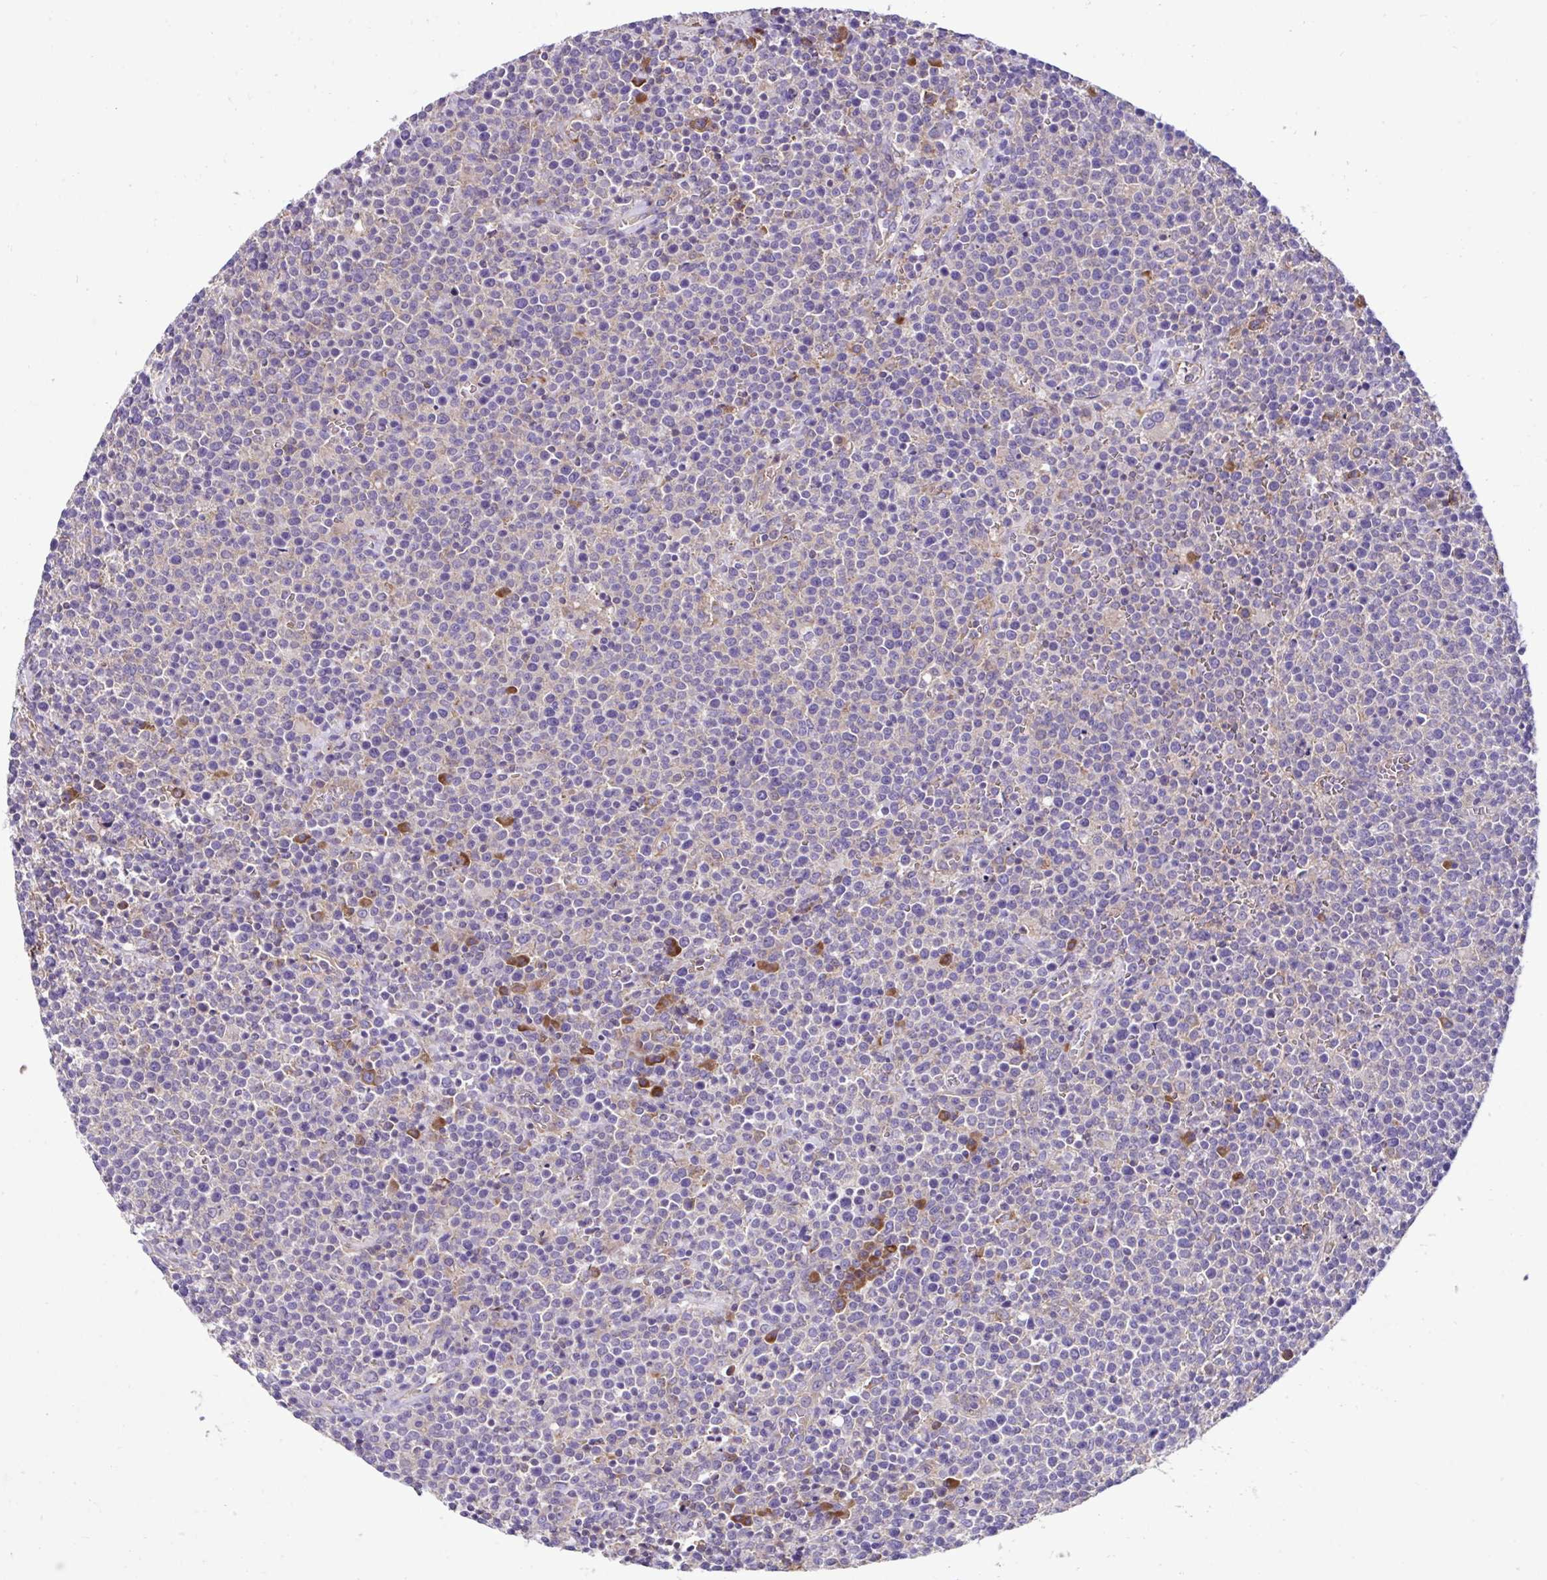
{"staining": {"intensity": "moderate", "quantity": "<25%", "location": "cytoplasmic/membranous"}, "tissue": "lymphoma", "cell_type": "Tumor cells", "image_type": "cancer", "snomed": [{"axis": "morphology", "description": "Malignant lymphoma, non-Hodgkin's type, High grade"}, {"axis": "topography", "description": "Lymph node"}], "caption": "Protein expression analysis of human malignant lymphoma, non-Hodgkin's type (high-grade) reveals moderate cytoplasmic/membranous expression in approximately <25% of tumor cells.", "gene": "RPL7", "patient": {"sex": "male", "age": 61}}